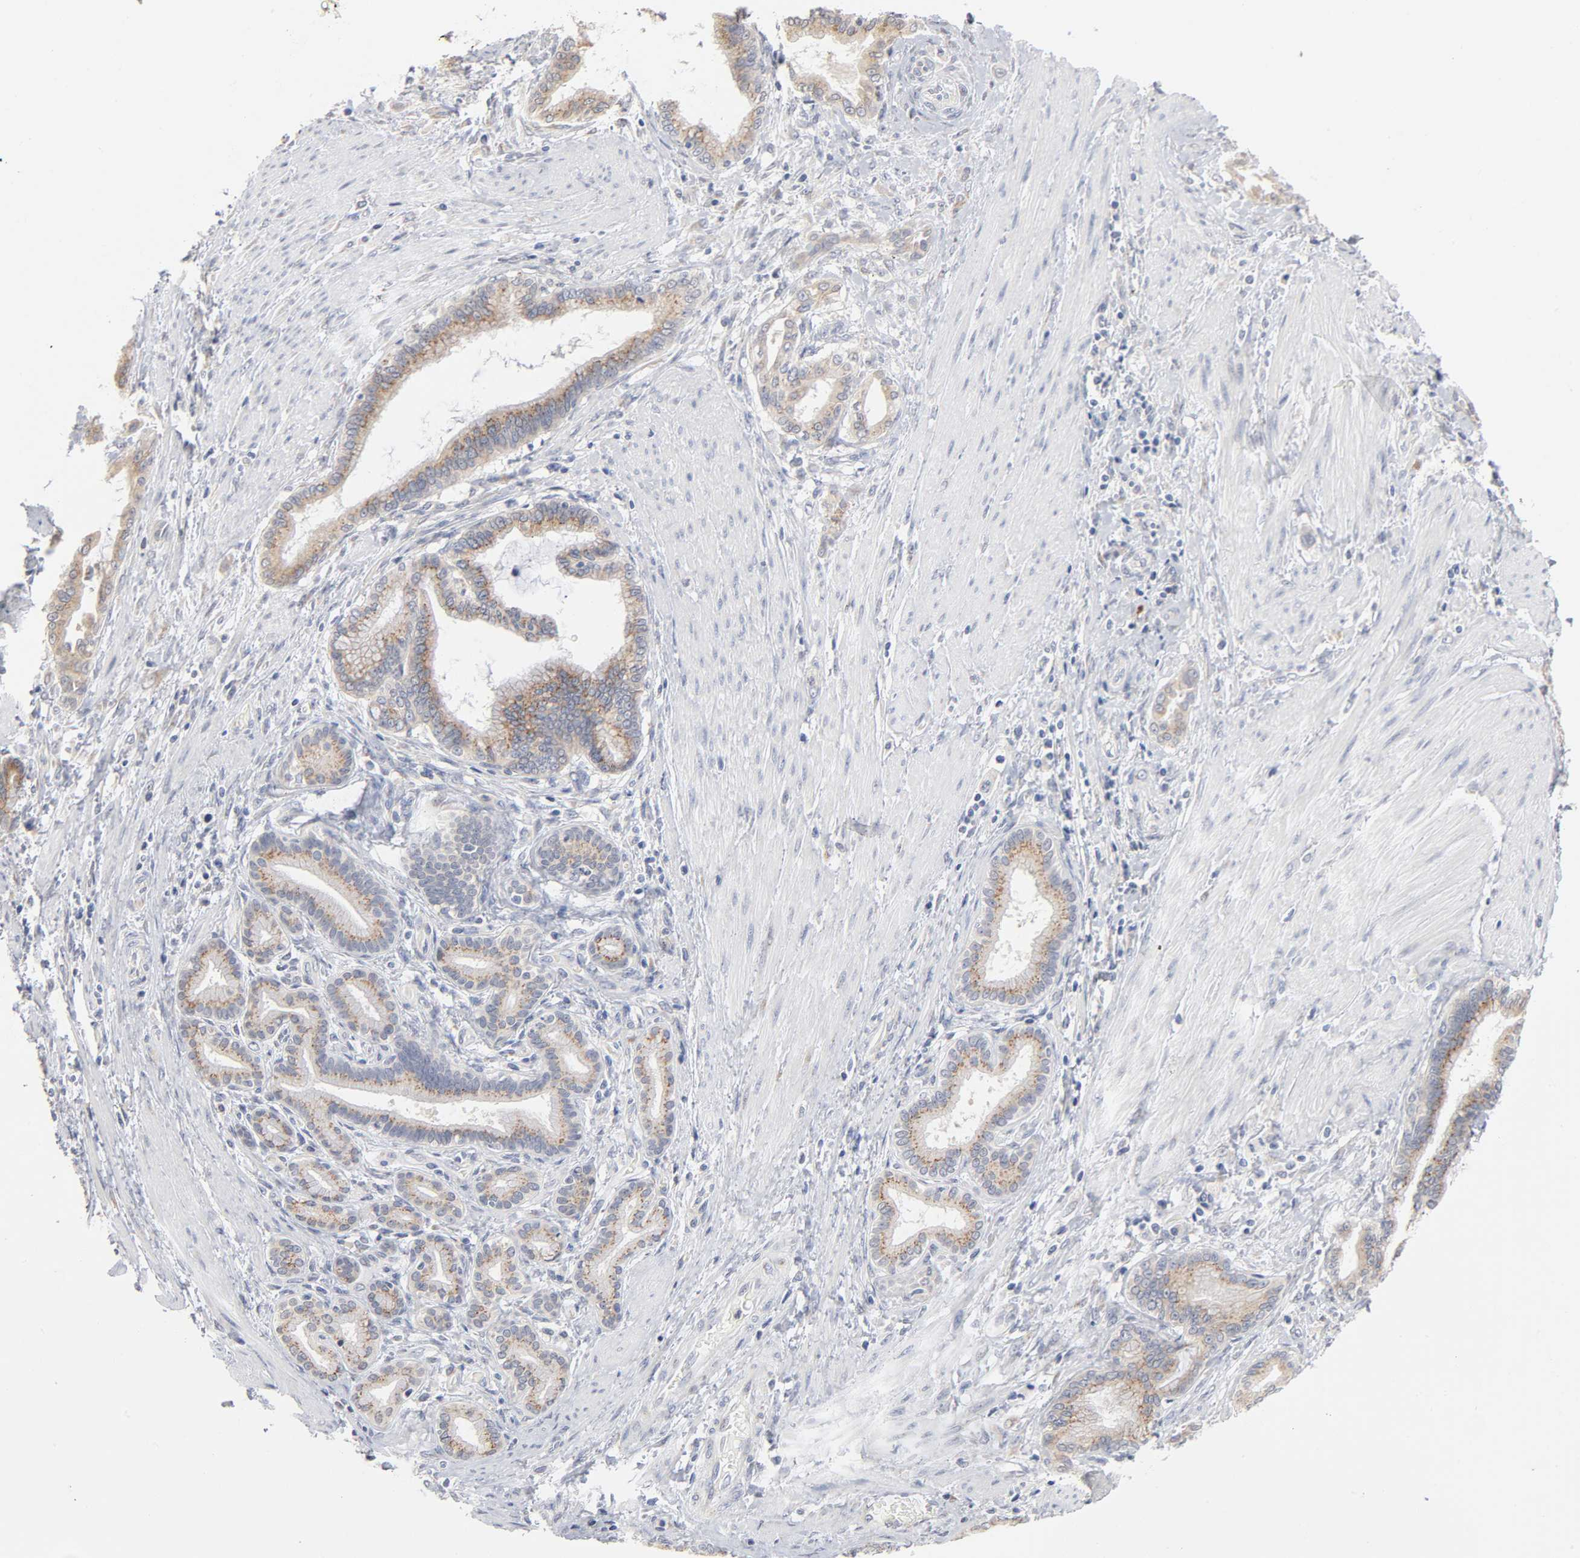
{"staining": {"intensity": "weak", "quantity": ">75%", "location": "cytoplasmic/membranous"}, "tissue": "pancreatic cancer", "cell_type": "Tumor cells", "image_type": "cancer", "snomed": [{"axis": "morphology", "description": "Adenocarcinoma, NOS"}, {"axis": "topography", "description": "Pancreas"}], "caption": "Immunohistochemistry micrograph of human pancreatic adenocarcinoma stained for a protein (brown), which reveals low levels of weak cytoplasmic/membranous positivity in approximately >75% of tumor cells.", "gene": "AK7", "patient": {"sex": "female", "age": 64}}